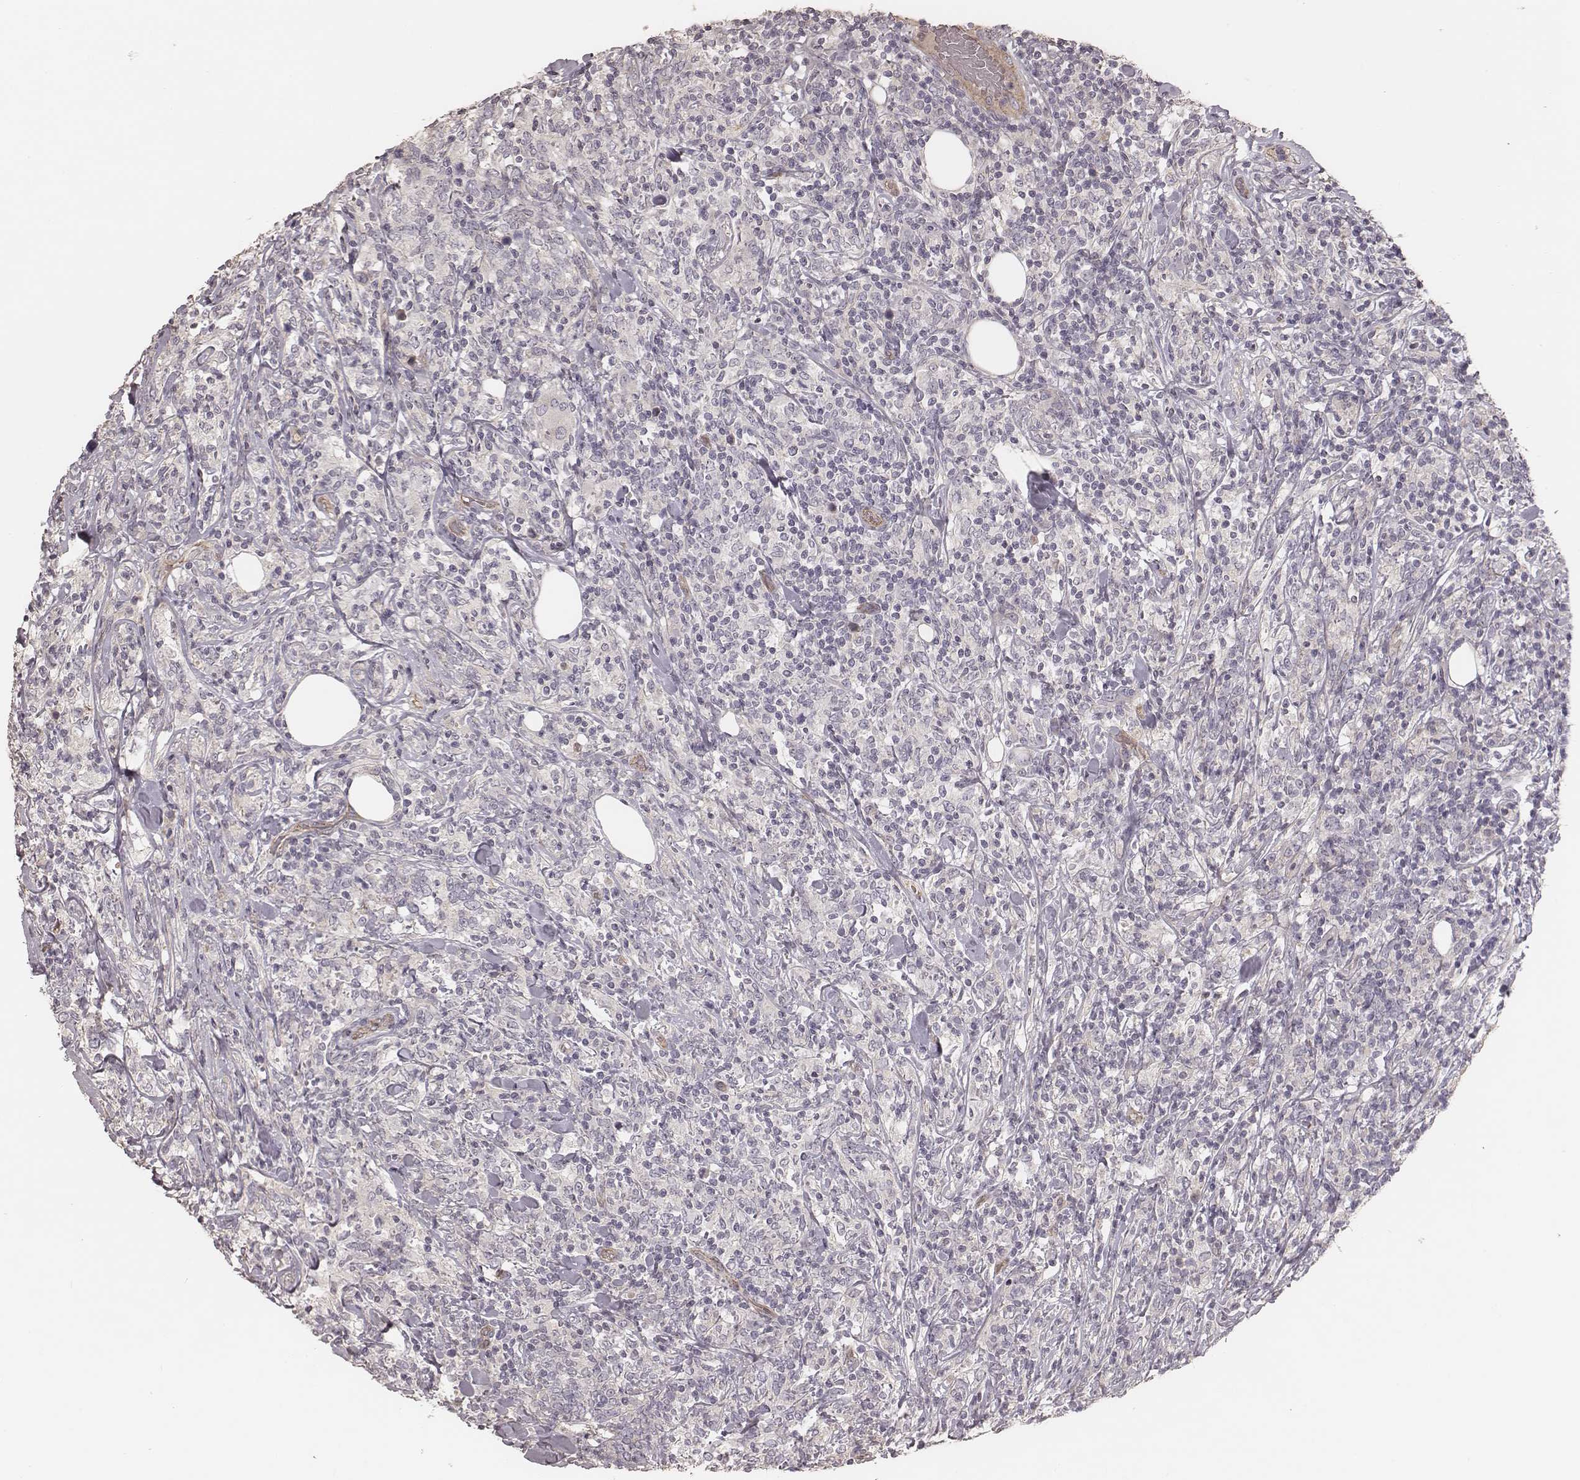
{"staining": {"intensity": "negative", "quantity": "none", "location": "none"}, "tissue": "lymphoma", "cell_type": "Tumor cells", "image_type": "cancer", "snomed": [{"axis": "morphology", "description": "Malignant lymphoma, non-Hodgkin's type, High grade"}, {"axis": "topography", "description": "Lymph node"}], "caption": "There is no significant positivity in tumor cells of high-grade malignant lymphoma, non-Hodgkin's type. Brightfield microscopy of immunohistochemistry stained with DAB (3,3'-diaminobenzidine) (brown) and hematoxylin (blue), captured at high magnification.", "gene": "OTOGL", "patient": {"sex": "female", "age": 84}}